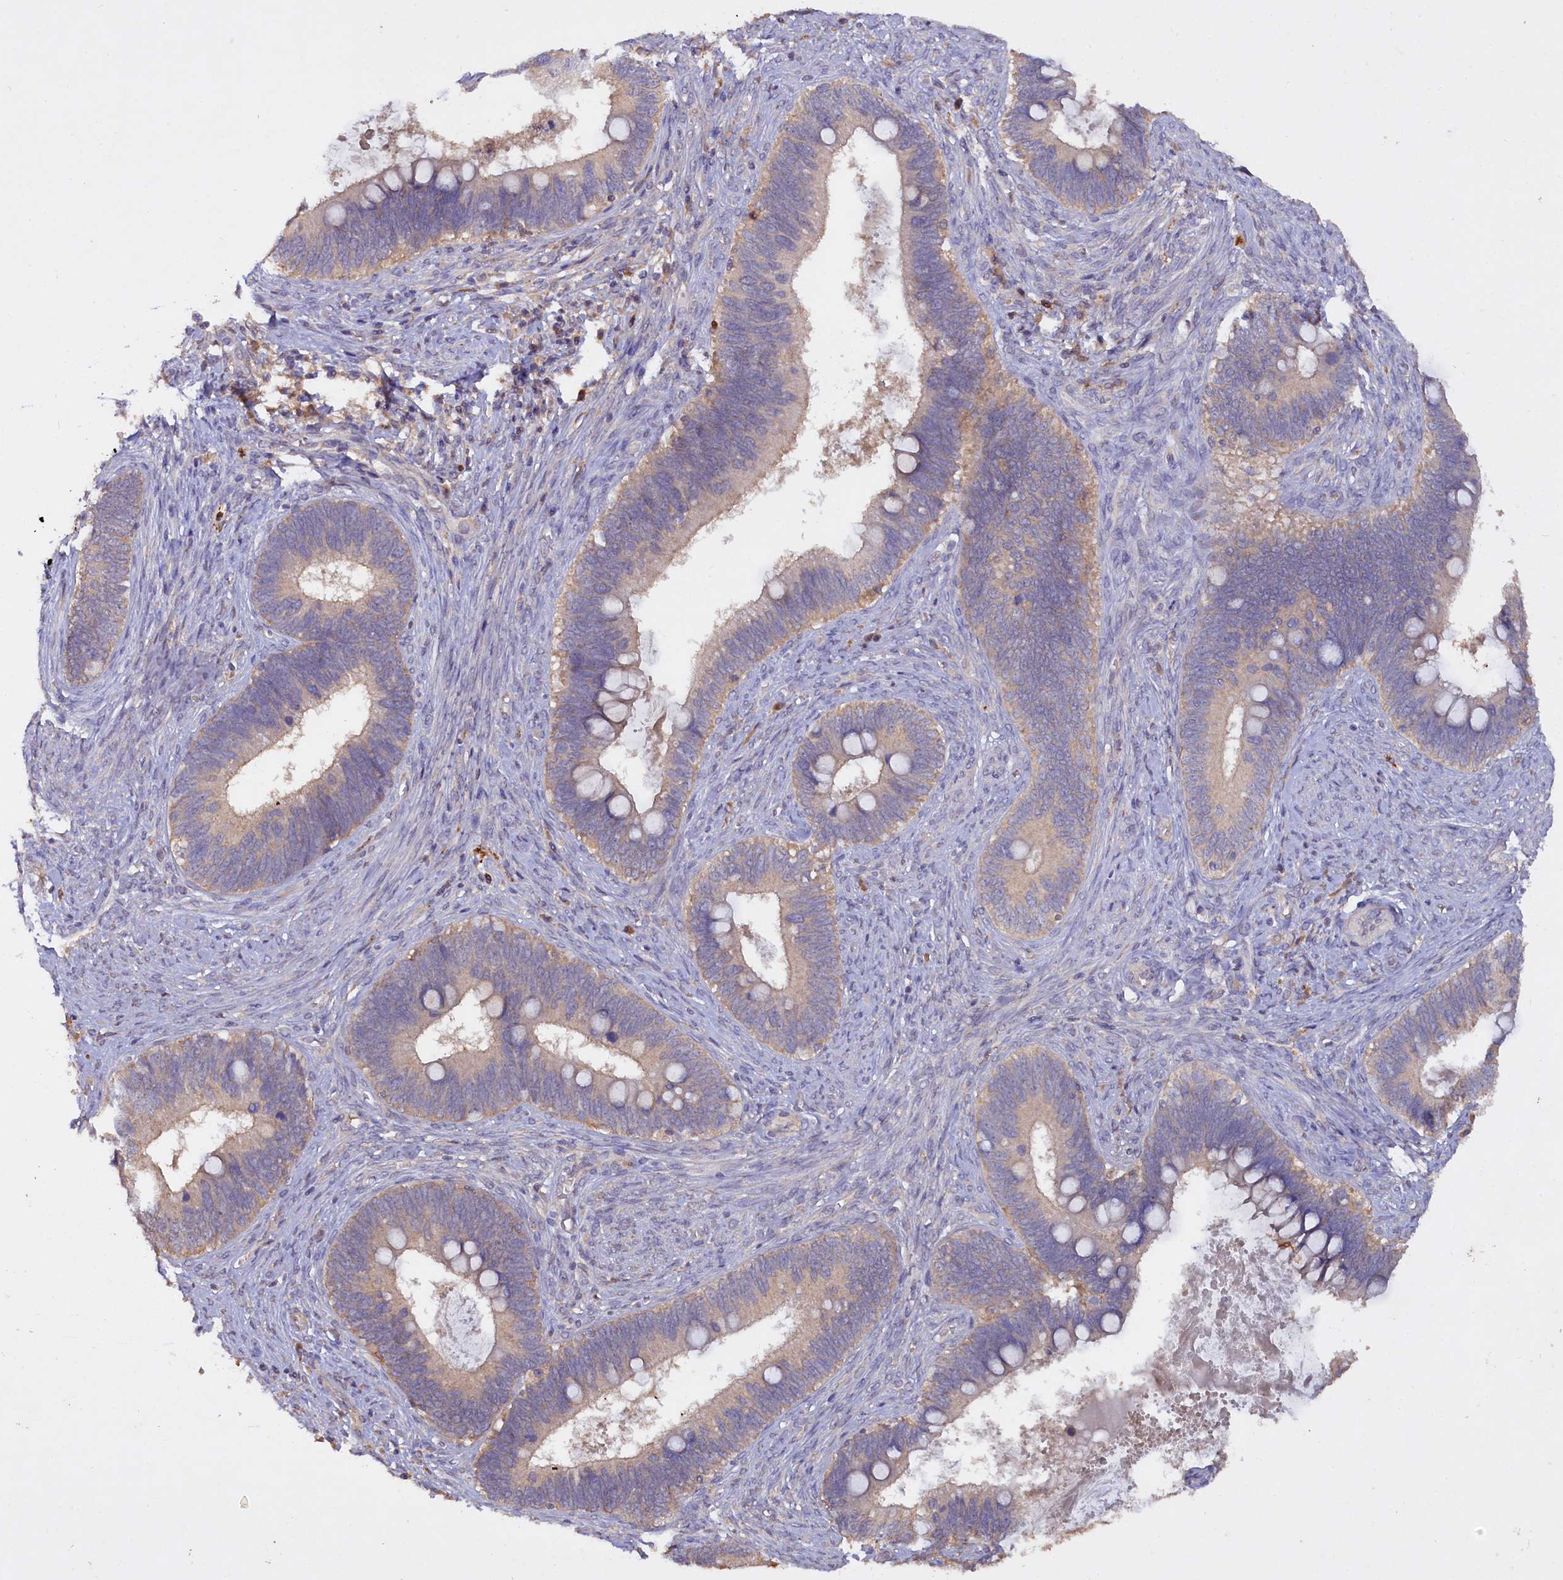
{"staining": {"intensity": "weak", "quantity": "<25%", "location": "cytoplasmic/membranous"}, "tissue": "cervical cancer", "cell_type": "Tumor cells", "image_type": "cancer", "snomed": [{"axis": "morphology", "description": "Adenocarcinoma, NOS"}, {"axis": "topography", "description": "Cervix"}], "caption": "The histopathology image exhibits no significant staining in tumor cells of cervical adenocarcinoma. (Immunohistochemistry (ihc), brightfield microscopy, high magnification).", "gene": "ETFBKMT", "patient": {"sex": "female", "age": 42}}